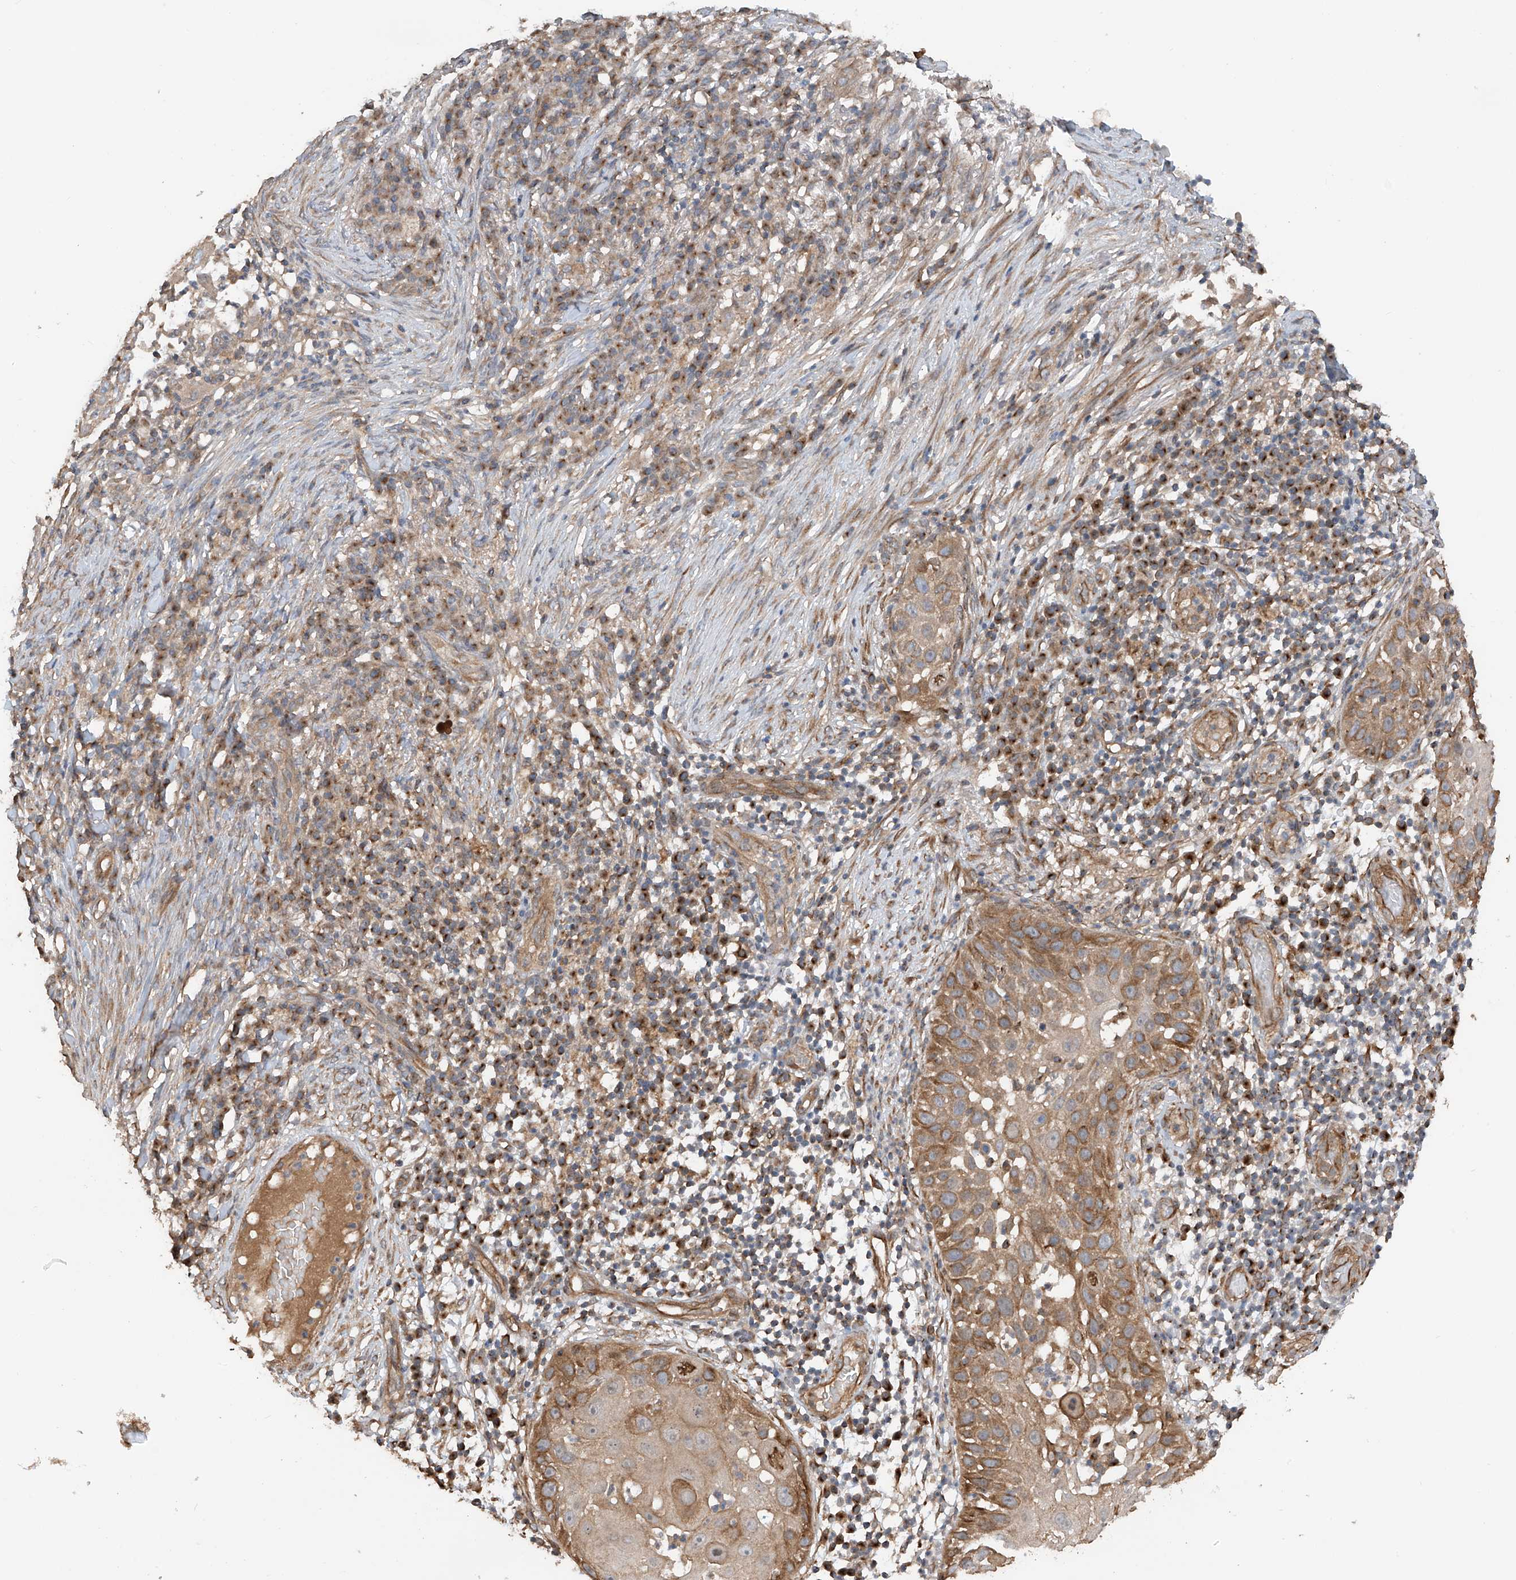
{"staining": {"intensity": "moderate", "quantity": "25%-75%", "location": "cytoplasmic/membranous"}, "tissue": "skin cancer", "cell_type": "Tumor cells", "image_type": "cancer", "snomed": [{"axis": "morphology", "description": "Squamous cell carcinoma, NOS"}, {"axis": "topography", "description": "Skin"}], "caption": "Tumor cells display moderate cytoplasmic/membranous staining in approximately 25%-75% of cells in skin squamous cell carcinoma. (Brightfield microscopy of DAB IHC at high magnification).", "gene": "RPAIN", "patient": {"sex": "female", "age": 44}}